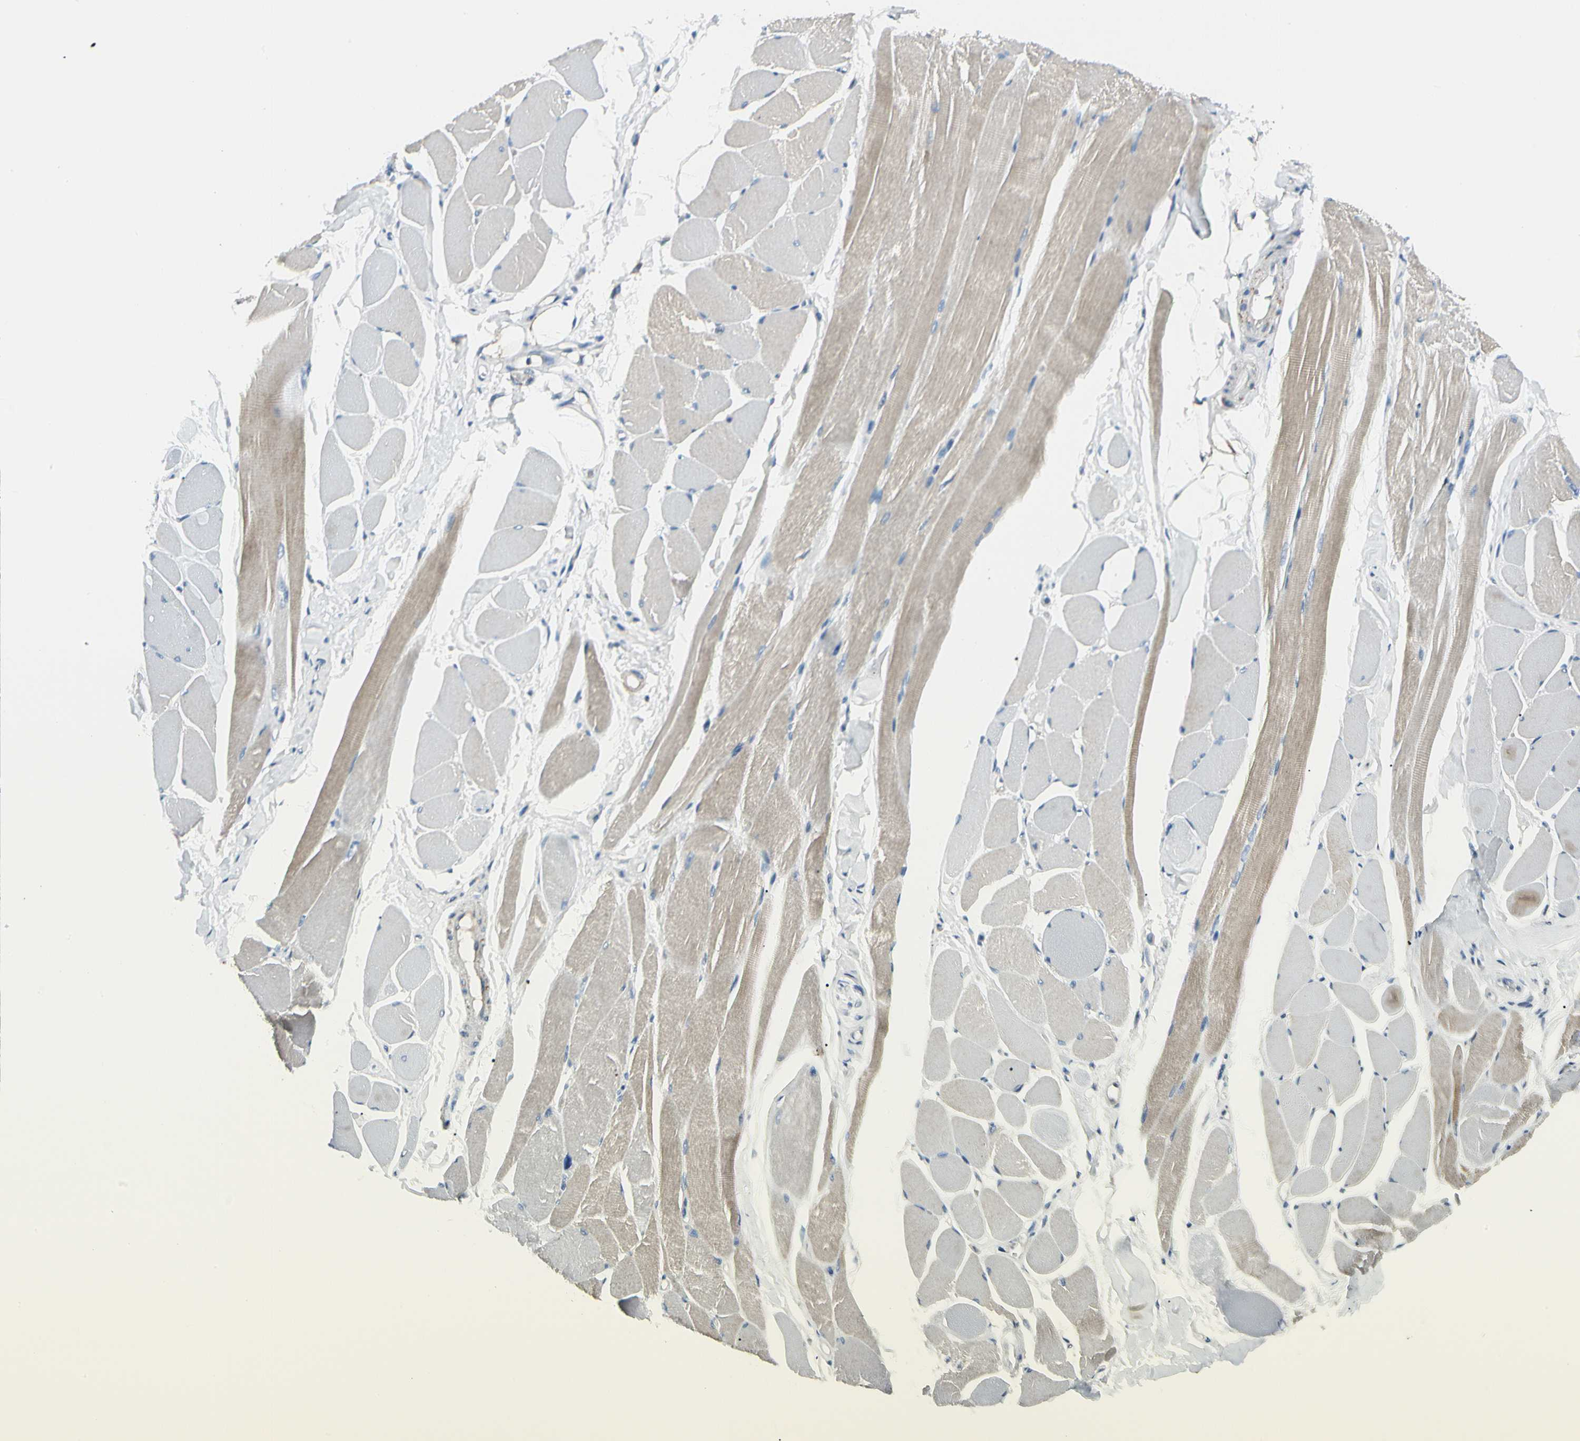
{"staining": {"intensity": "weak", "quantity": "25%-75%", "location": "cytoplasmic/membranous"}, "tissue": "skeletal muscle", "cell_type": "Myocytes", "image_type": "normal", "snomed": [{"axis": "morphology", "description": "Normal tissue, NOS"}, {"axis": "topography", "description": "Skeletal muscle"}, {"axis": "topography", "description": "Peripheral nerve tissue"}], "caption": "High-power microscopy captured an IHC micrograph of unremarkable skeletal muscle, revealing weak cytoplasmic/membranous staining in approximately 25%-75% of myocytes. (brown staining indicates protein expression, while blue staining denotes nuclei).", "gene": "SLC6A15", "patient": {"sex": "female", "age": 84}}